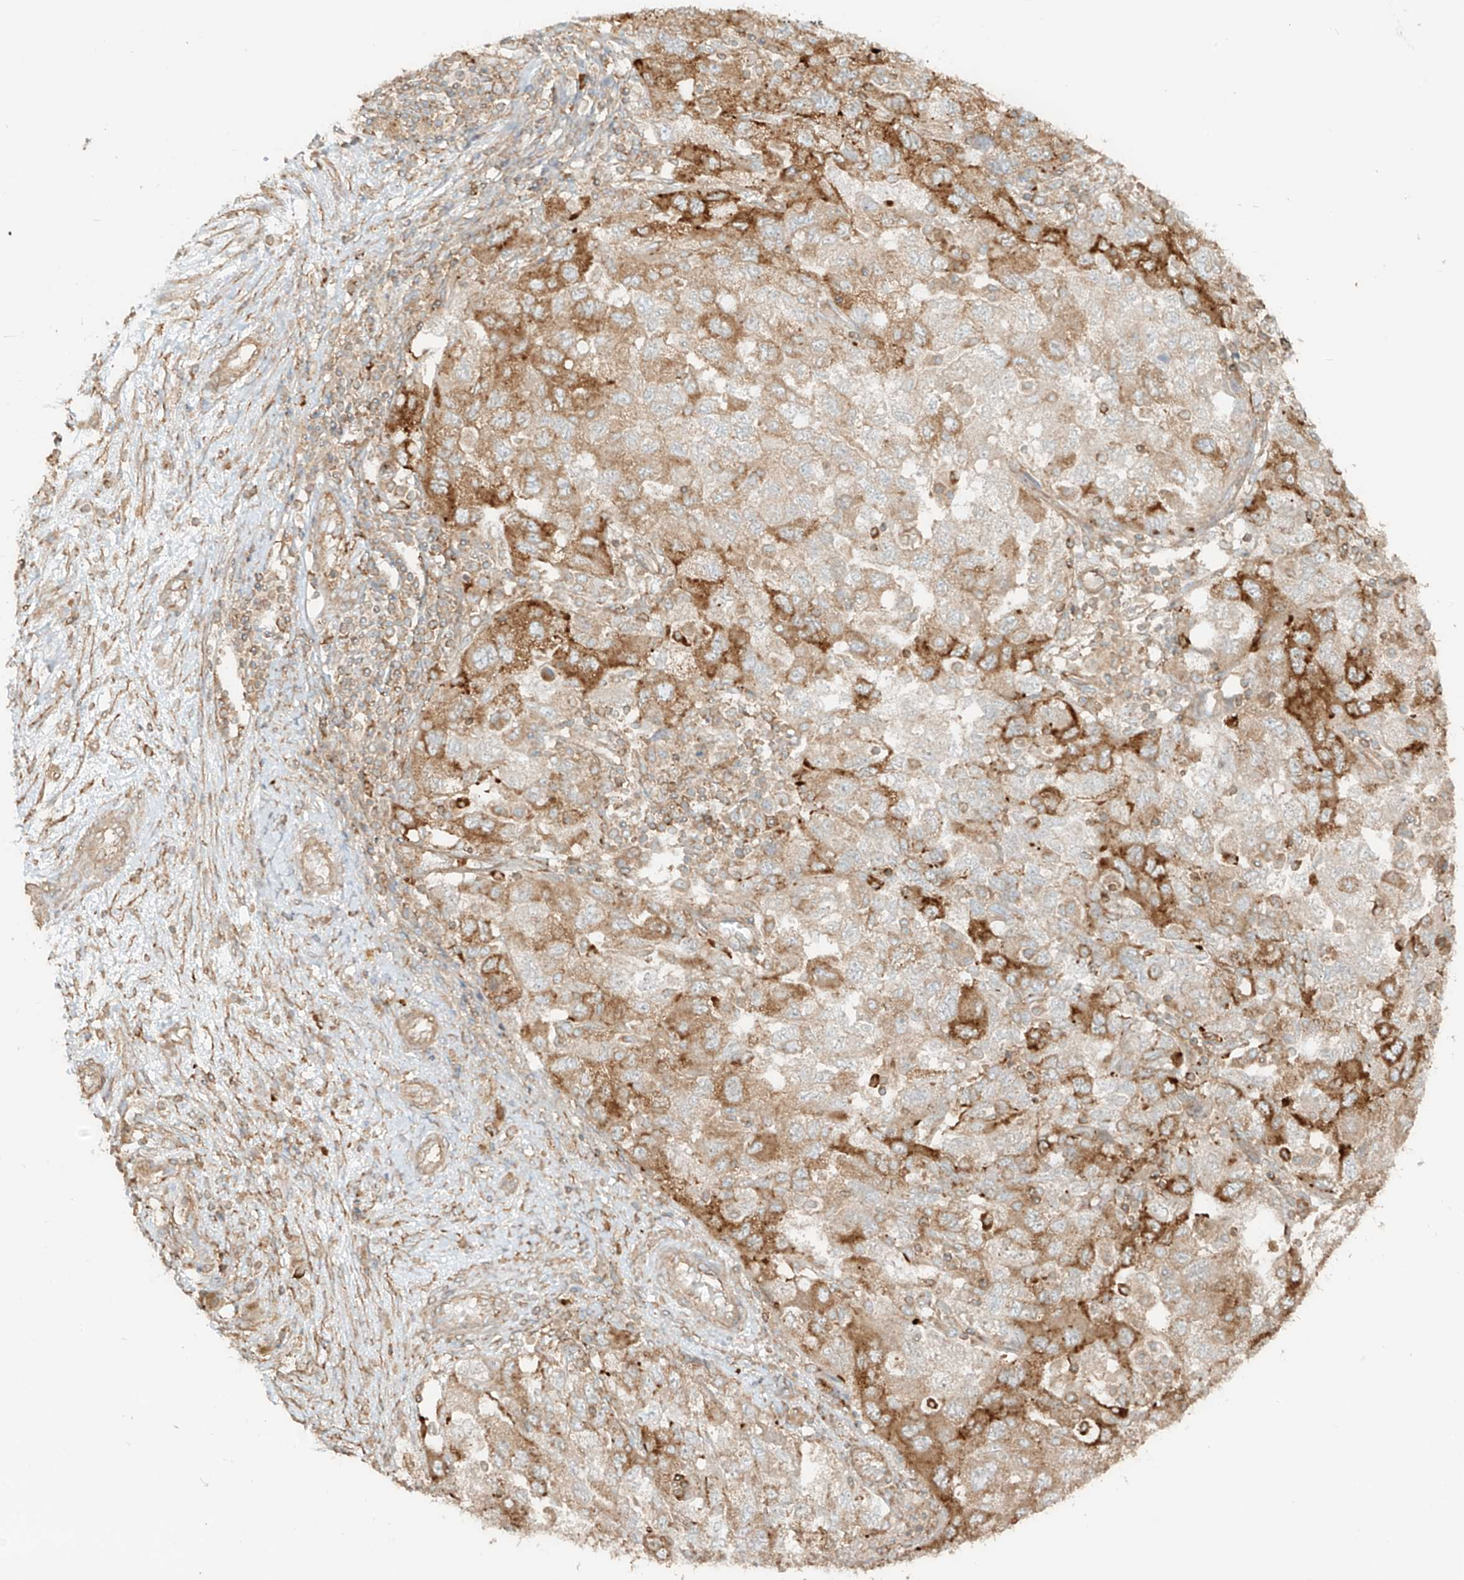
{"staining": {"intensity": "moderate", "quantity": "25%-75%", "location": "cytoplasmic/membranous"}, "tissue": "ovarian cancer", "cell_type": "Tumor cells", "image_type": "cancer", "snomed": [{"axis": "morphology", "description": "Carcinoma, NOS"}, {"axis": "morphology", "description": "Cystadenocarcinoma, serous, NOS"}, {"axis": "topography", "description": "Ovary"}], "caption": "Immunohistochemical staining of ovarian cancer shows medium levels of moderate cytoplasmic/membranous protein staining in approximately 25%-75% of tumor cells.", "gene": "CCDC115", "patient": {"sex": "female", "age": 69}}